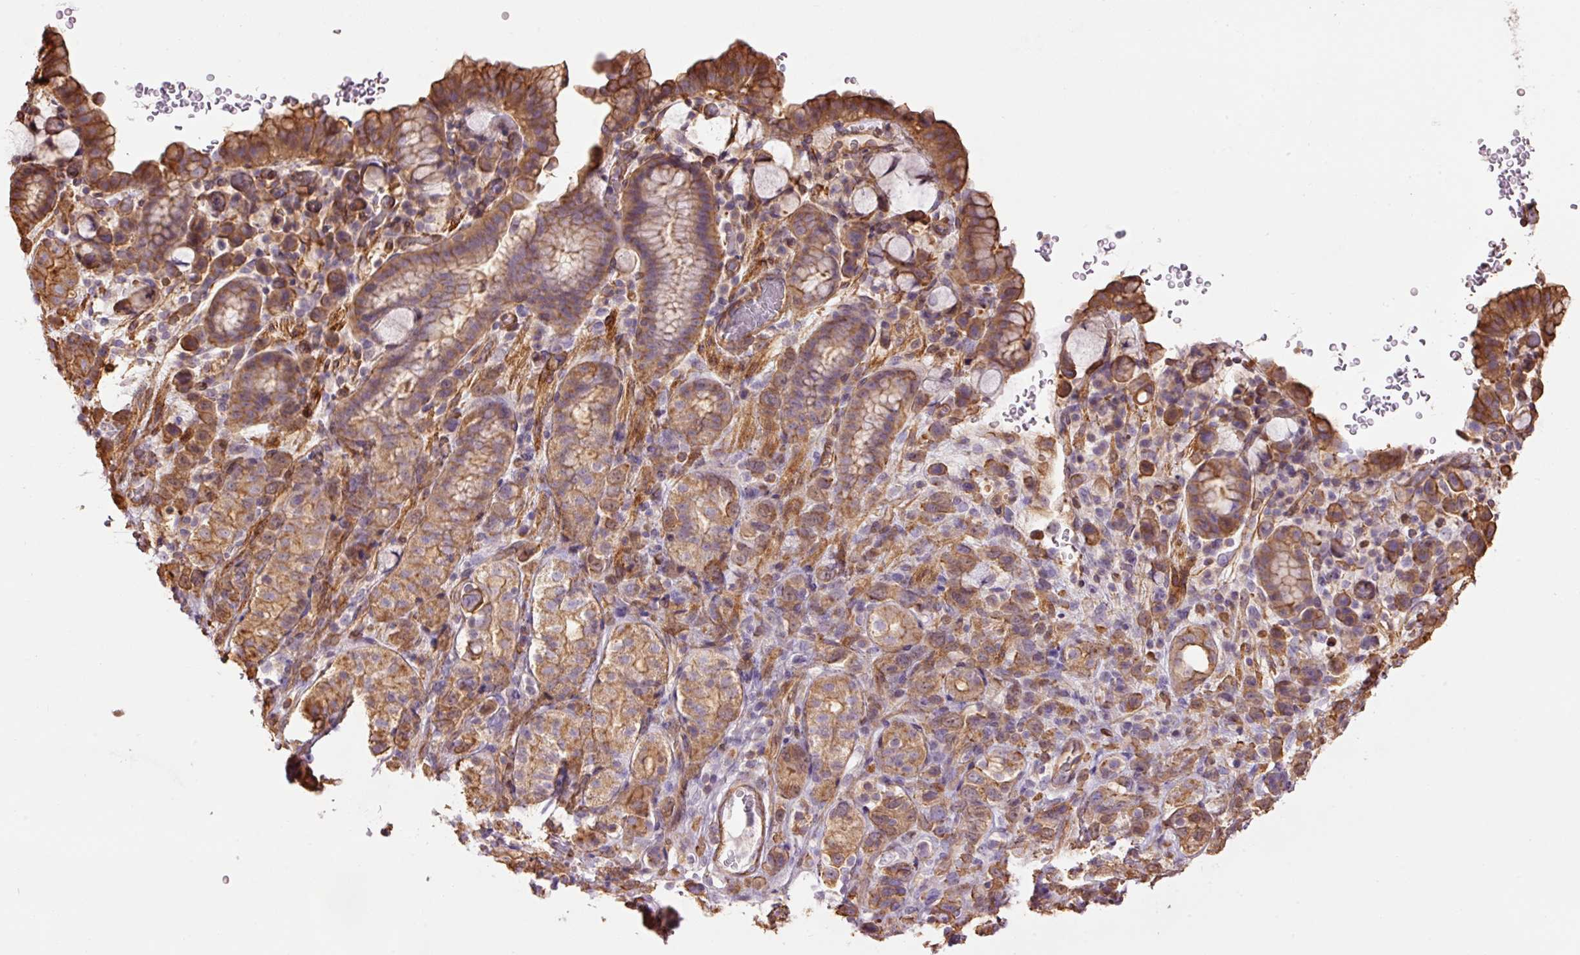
{"staining": {"intensity": "moderate", "quantity": ">75%", "location": "cytoplasmic/membranous"}, "tissue": "stomach cancer", "cell_type": "Tumor cells", "image_type": "cancer", "snomed": [{"axis": "morphology", "description": "Adenocarcinoma, NOS"}, {"axis": "topography", "description": "Stomach"}], "caption": "Stomach cancer stained with a brown dye reveals moderate cytoplasmic/membranous positive expression in about >75% of tumor cells.", "gene": "PPP1R1B", "patient": {"sex": "female", "age": 65}}